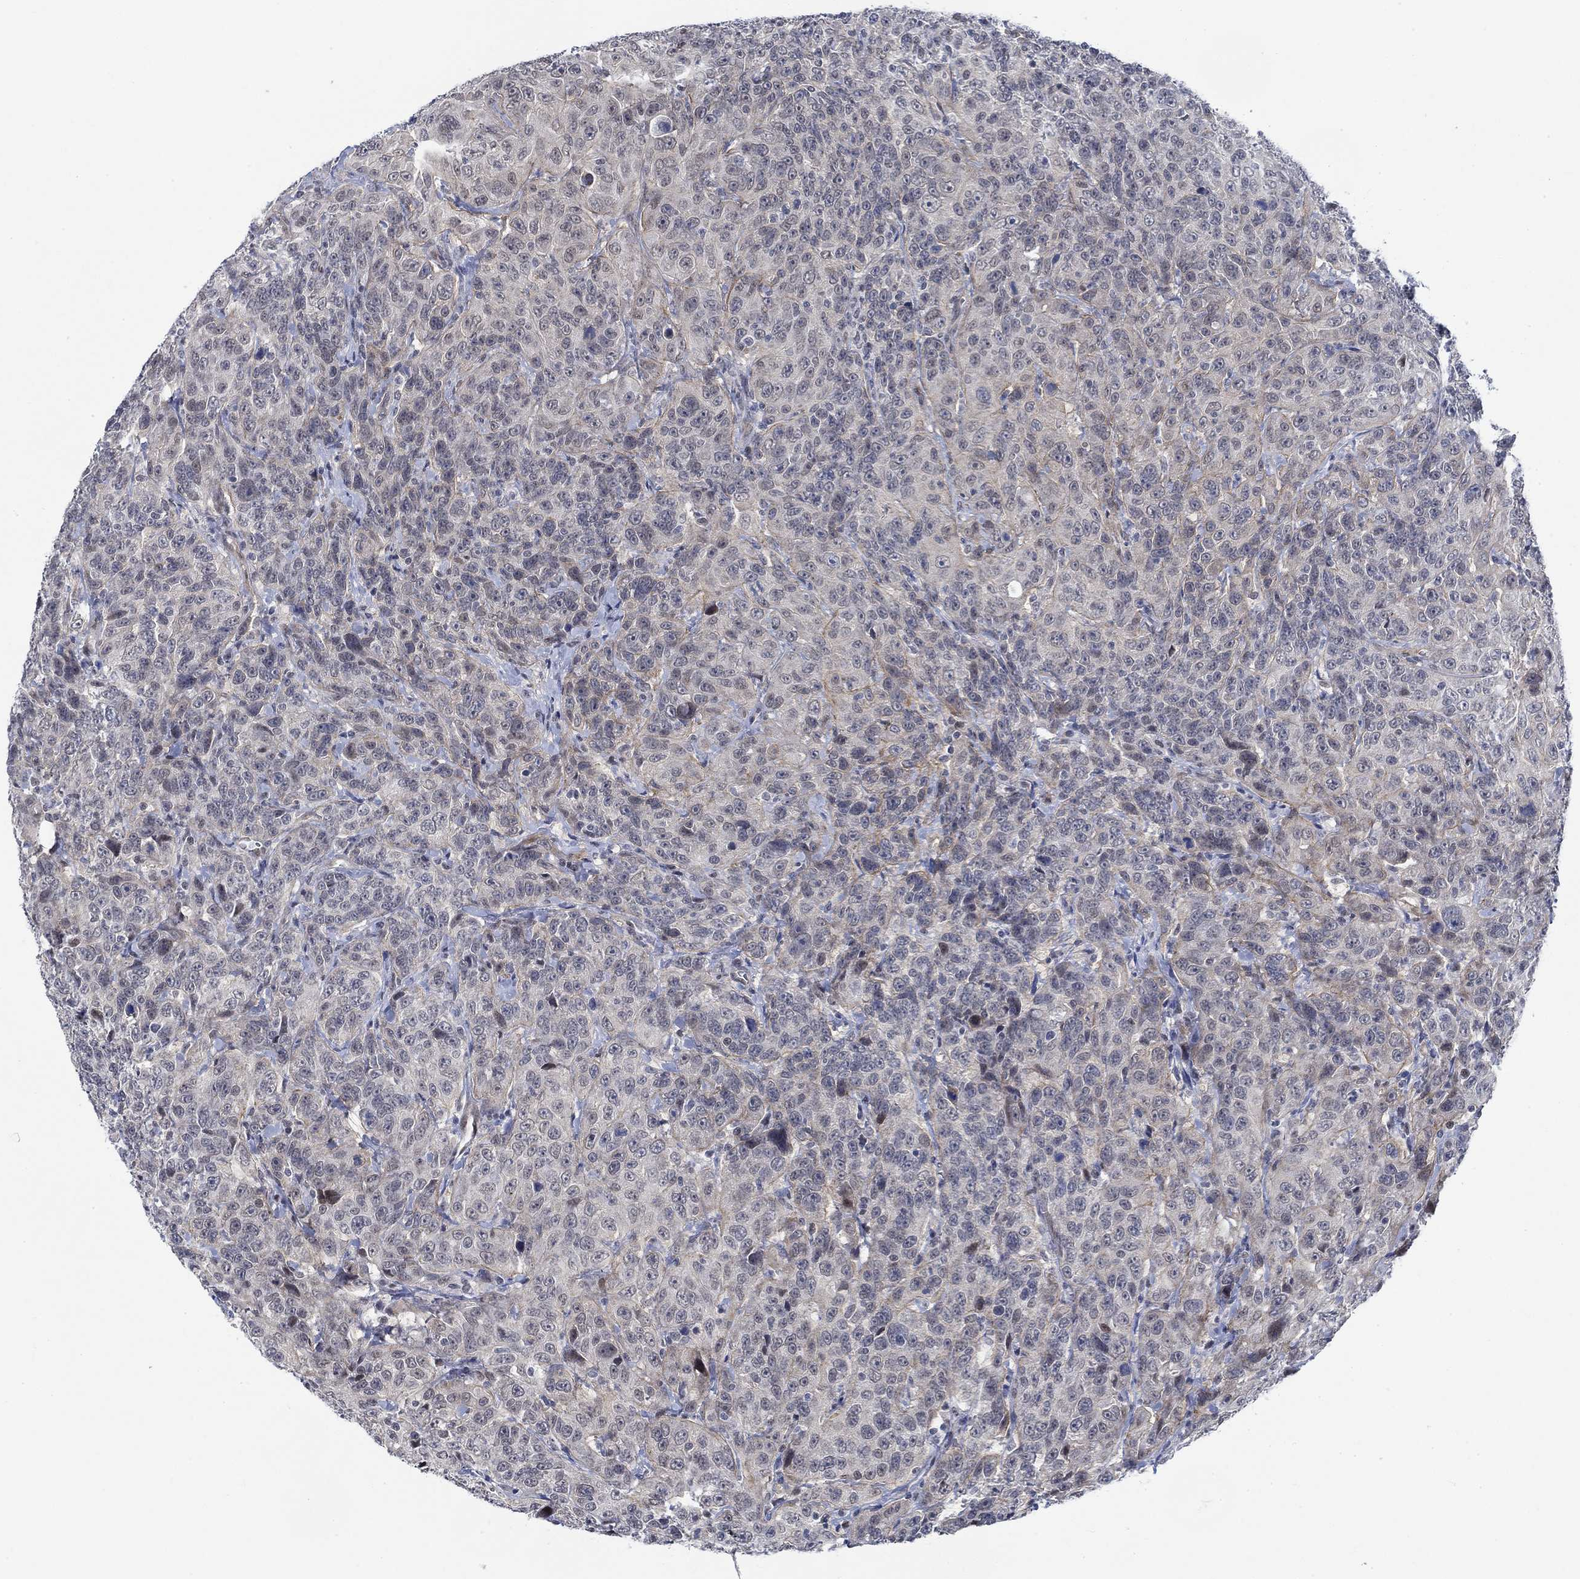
{"staining": {"intensity": "negative", "quantity": "none", "location": "none"}, "tissue": "urothelial cancer", "cell_type": "Tumor cells", "image_type": "cancer", "snomed": [{"axis": "morphology", "description": "Urothelial carcinoma, NOS"}, {"axis": "morphology", "description": "Urothelial carcinoma, High grade"}, {"axis": "topography", "description": "Urinary bladder"}], "caption": "The image reveals no significant positivity in tumor cells of transitional cell carcinoma.", "gene": "KCNH8", "patient": {"sex": "female", "age": 73}}